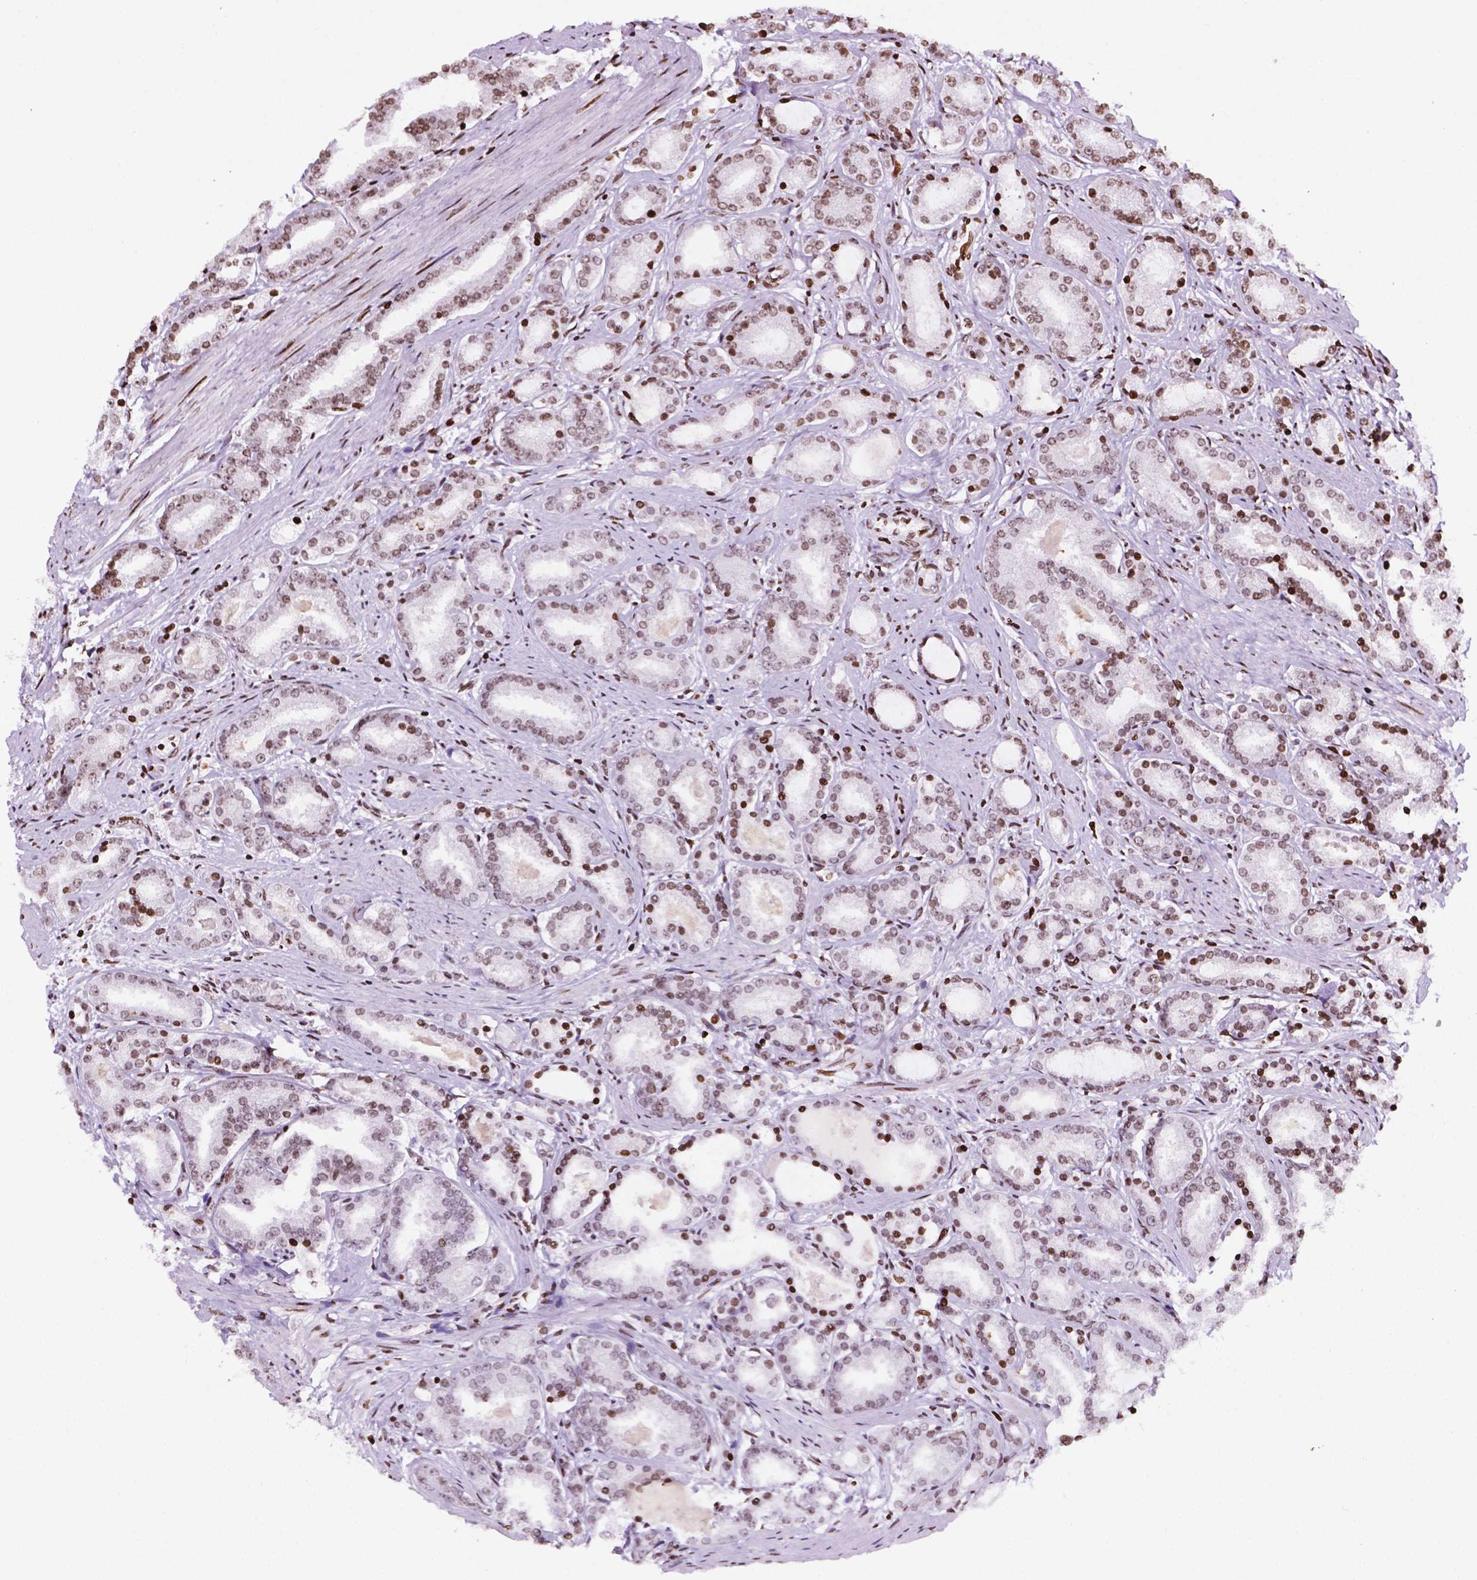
{"staining": {"intensity": "strong", "quantity": "<25%", "location": "nuclear"}, "tissue": "prostate cancer", "cell_type": "Tumor cells", "image_type": "cancer", "snomed": [{"axis": "morphology", "description": "Adenocarcinoma, High grade"}, {"axis": "topography", "description": "Prostate"}], "caption": "Immunohistochemical staining of human prostate cancer (high-grade adenocarcinoma) shows strong nuclear protein staining in approximately <25% of tumor cells. The staining was performed using DAB (3,3'-diaminobenzidine), with brown indicating positive protein expression. Nuclei are stained blue with hematoxylin.", "gene": "TMEM250", "patient": {"sex": "male", "age": 63}}